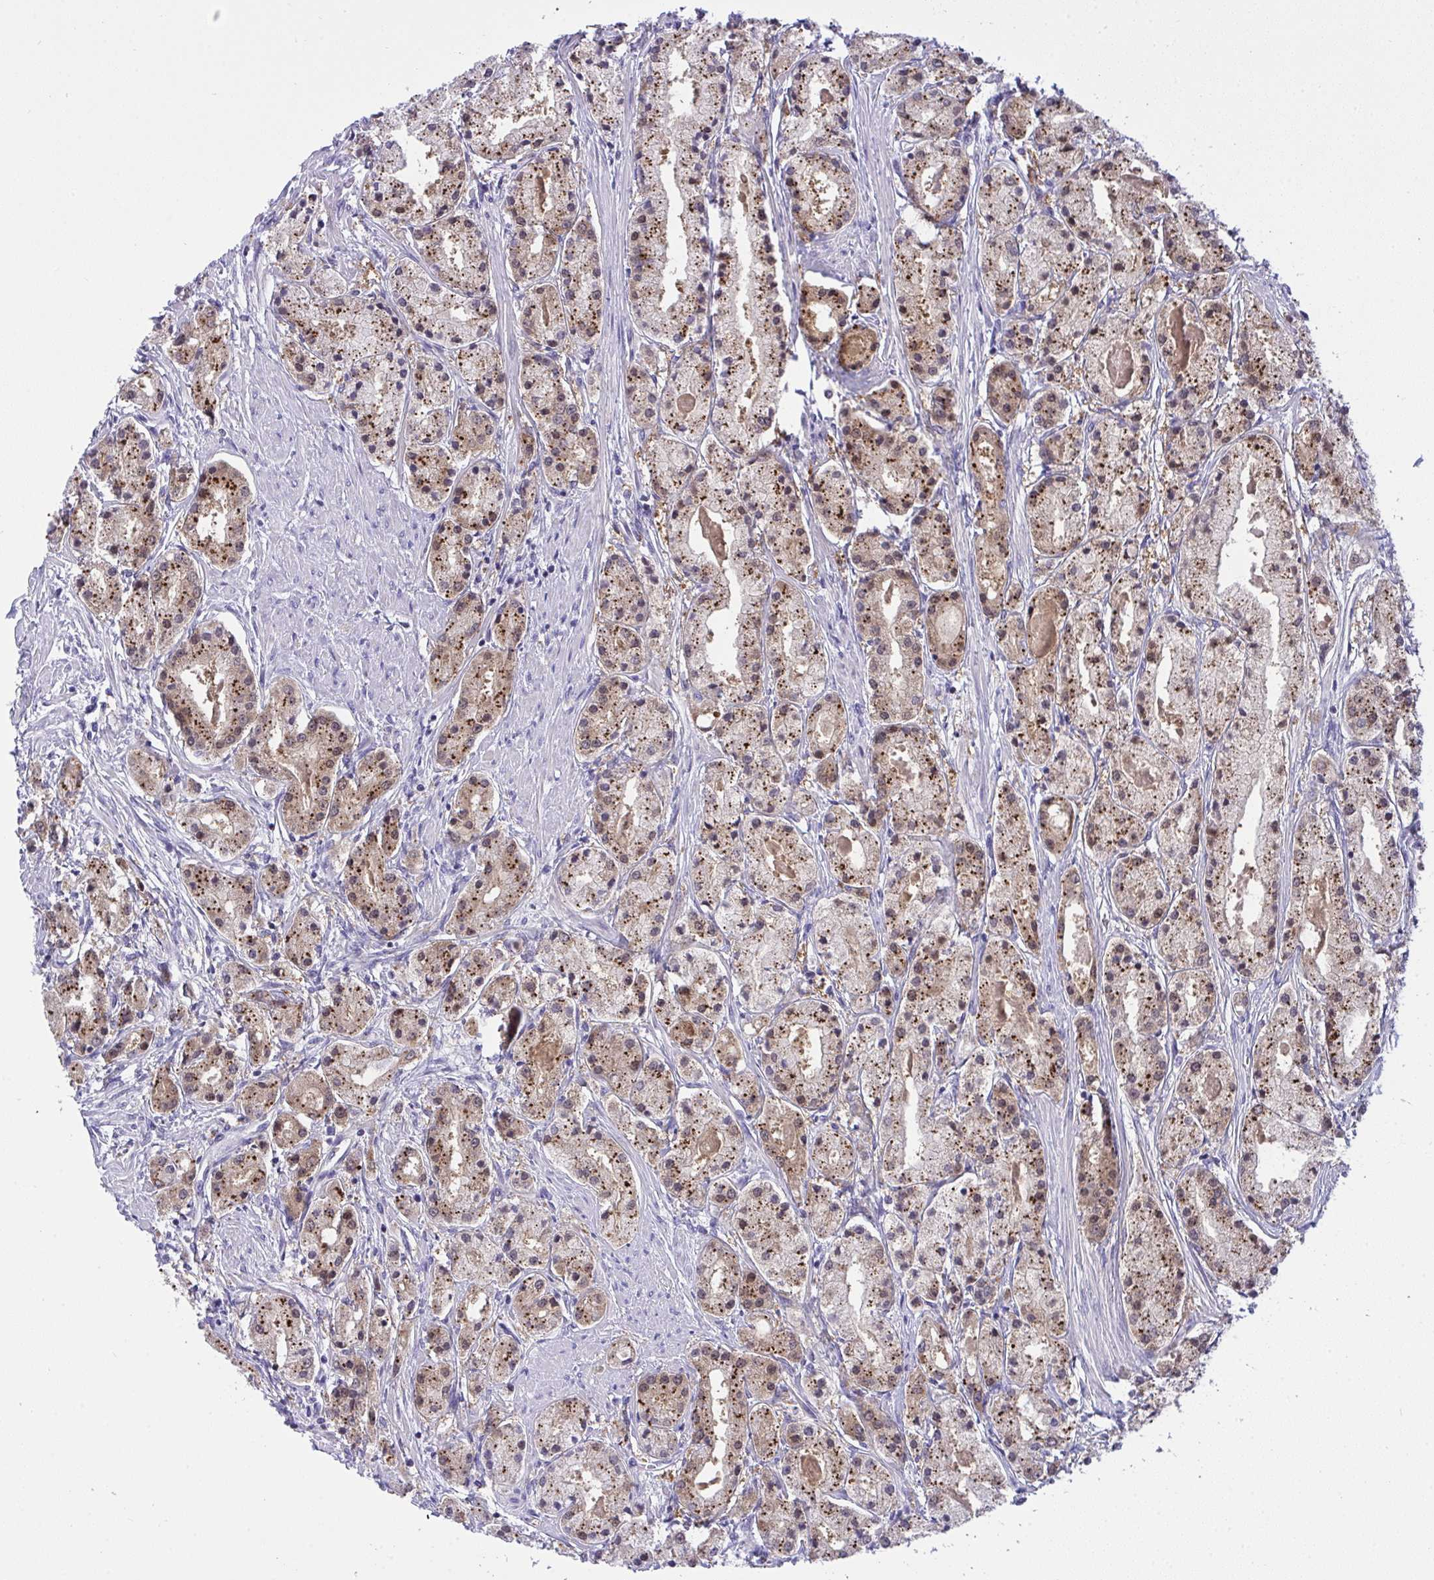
{"staining": {"intensity": "moderate", "quantity": ">75%", "location": "cytoplasmic/membranous,nuclear"}, "tissue": "prostate cancer", "cell_type": "Tumor cells", "image_type": "cancer", "snomed": [{"axis": "morphology", "description": "Adenocarcinoma, High grade"}, {"axis": "topography", "description": "Prostate"}], "caption": "Immunohistochemistry (DAB) staining of human prostate high-grade adenocarcinoma displays moderate cytoplasmic/membranous and nuclear protein positivity in about >75% of tumor cells.", "gene": "HOXD12", "patient": {"sex": "male", "age": 67}}